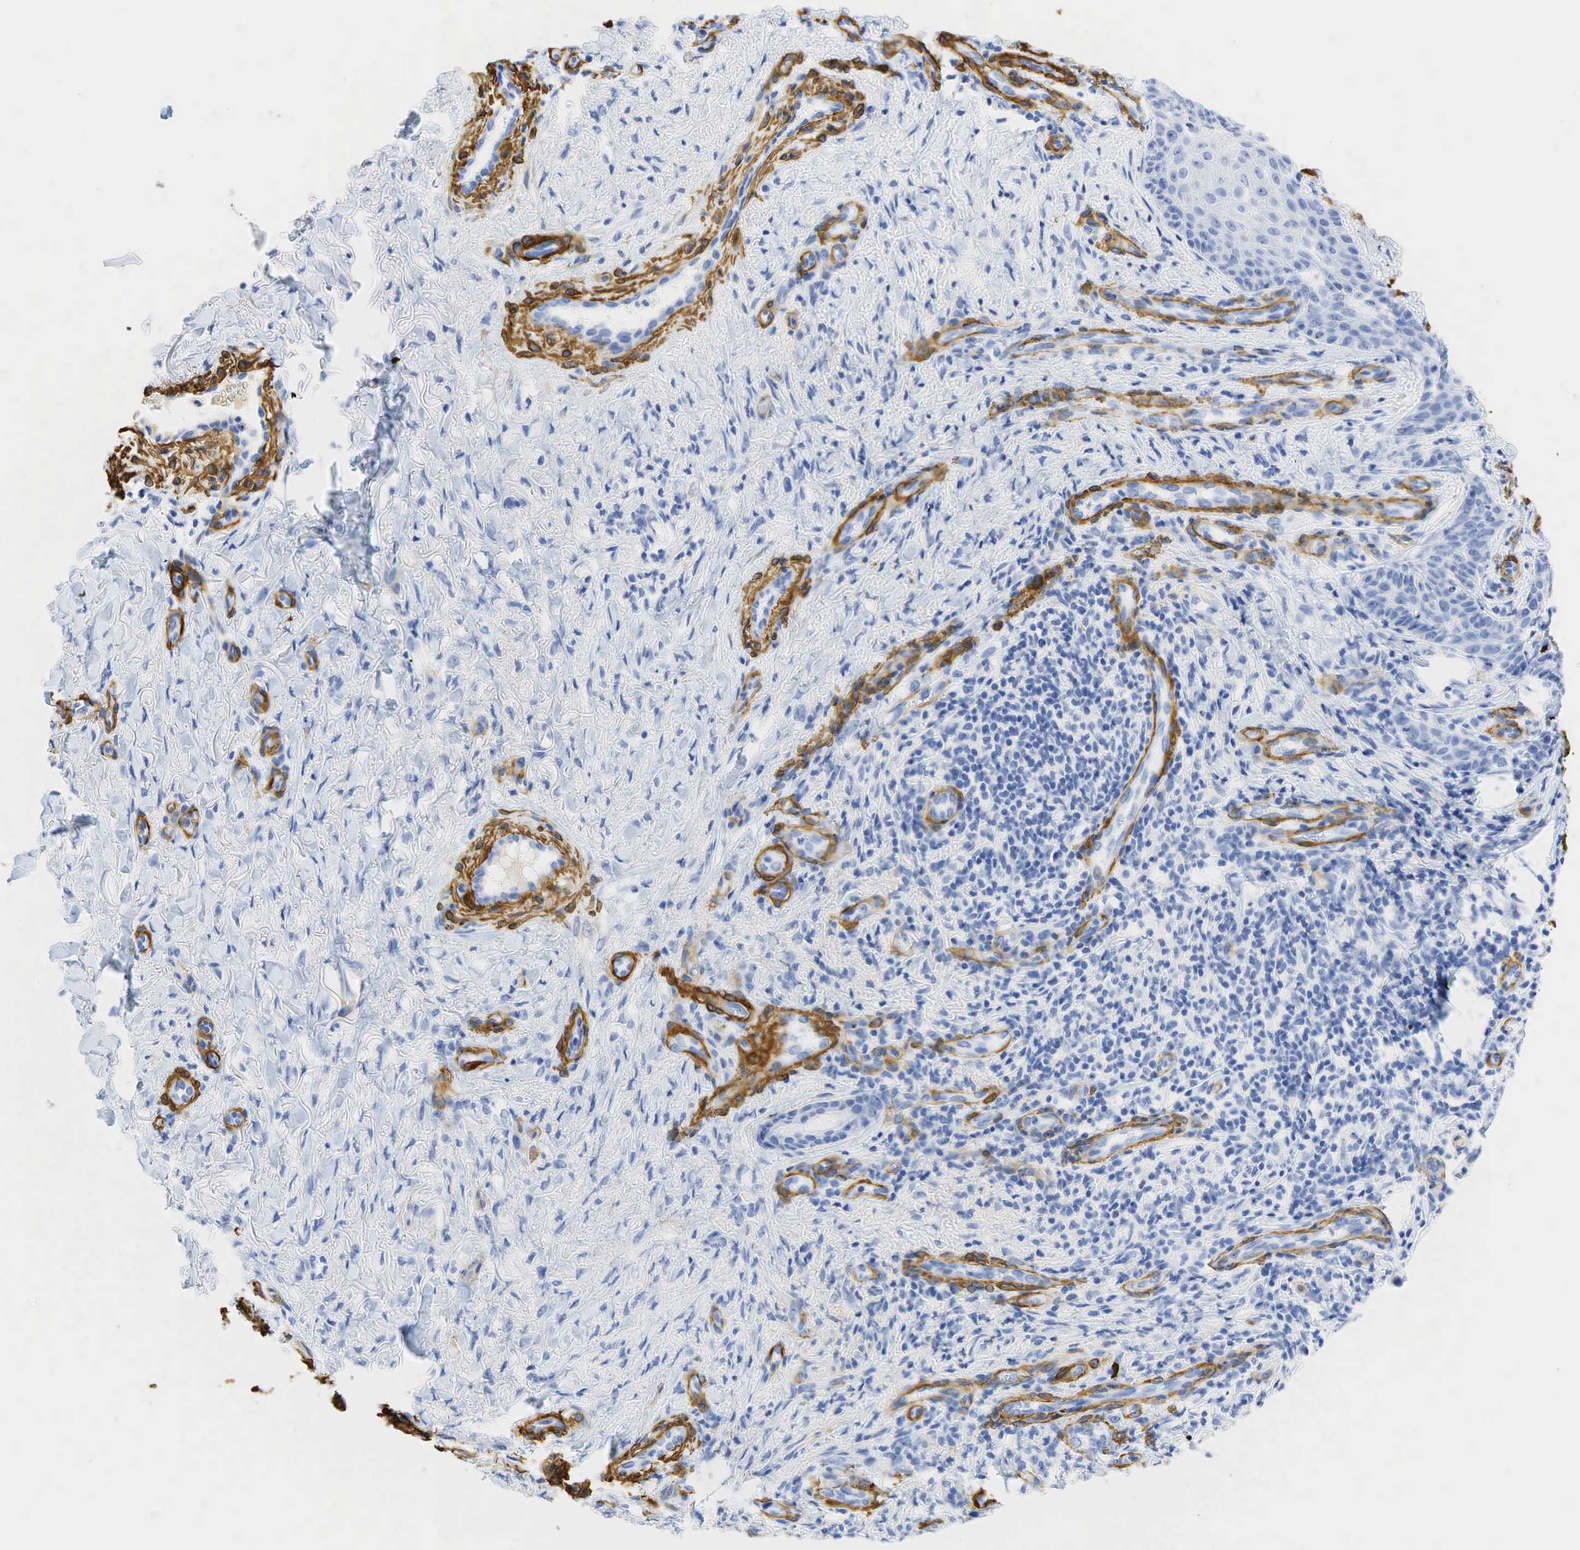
{"staining": {"intensity": "negative", "quantity": "none", "location": "none"}, "tissue": "skin cancer", "cell_type": "Tumor cells", "image_type": "cancer", "snomed": [{"axis": "morphology", "description": "Normal tissue, NOS"}, {"axis": "morphology", "description": "Basal cell carcinoma"}, {"axis": "topography", "description": "Skin"}], "caption": "This is an immunohistochemistry image of human skin cancer. There is no expression in tumor cells.", "gene": "ACTA1", "patient": {"sex": "male", "age": 81}}